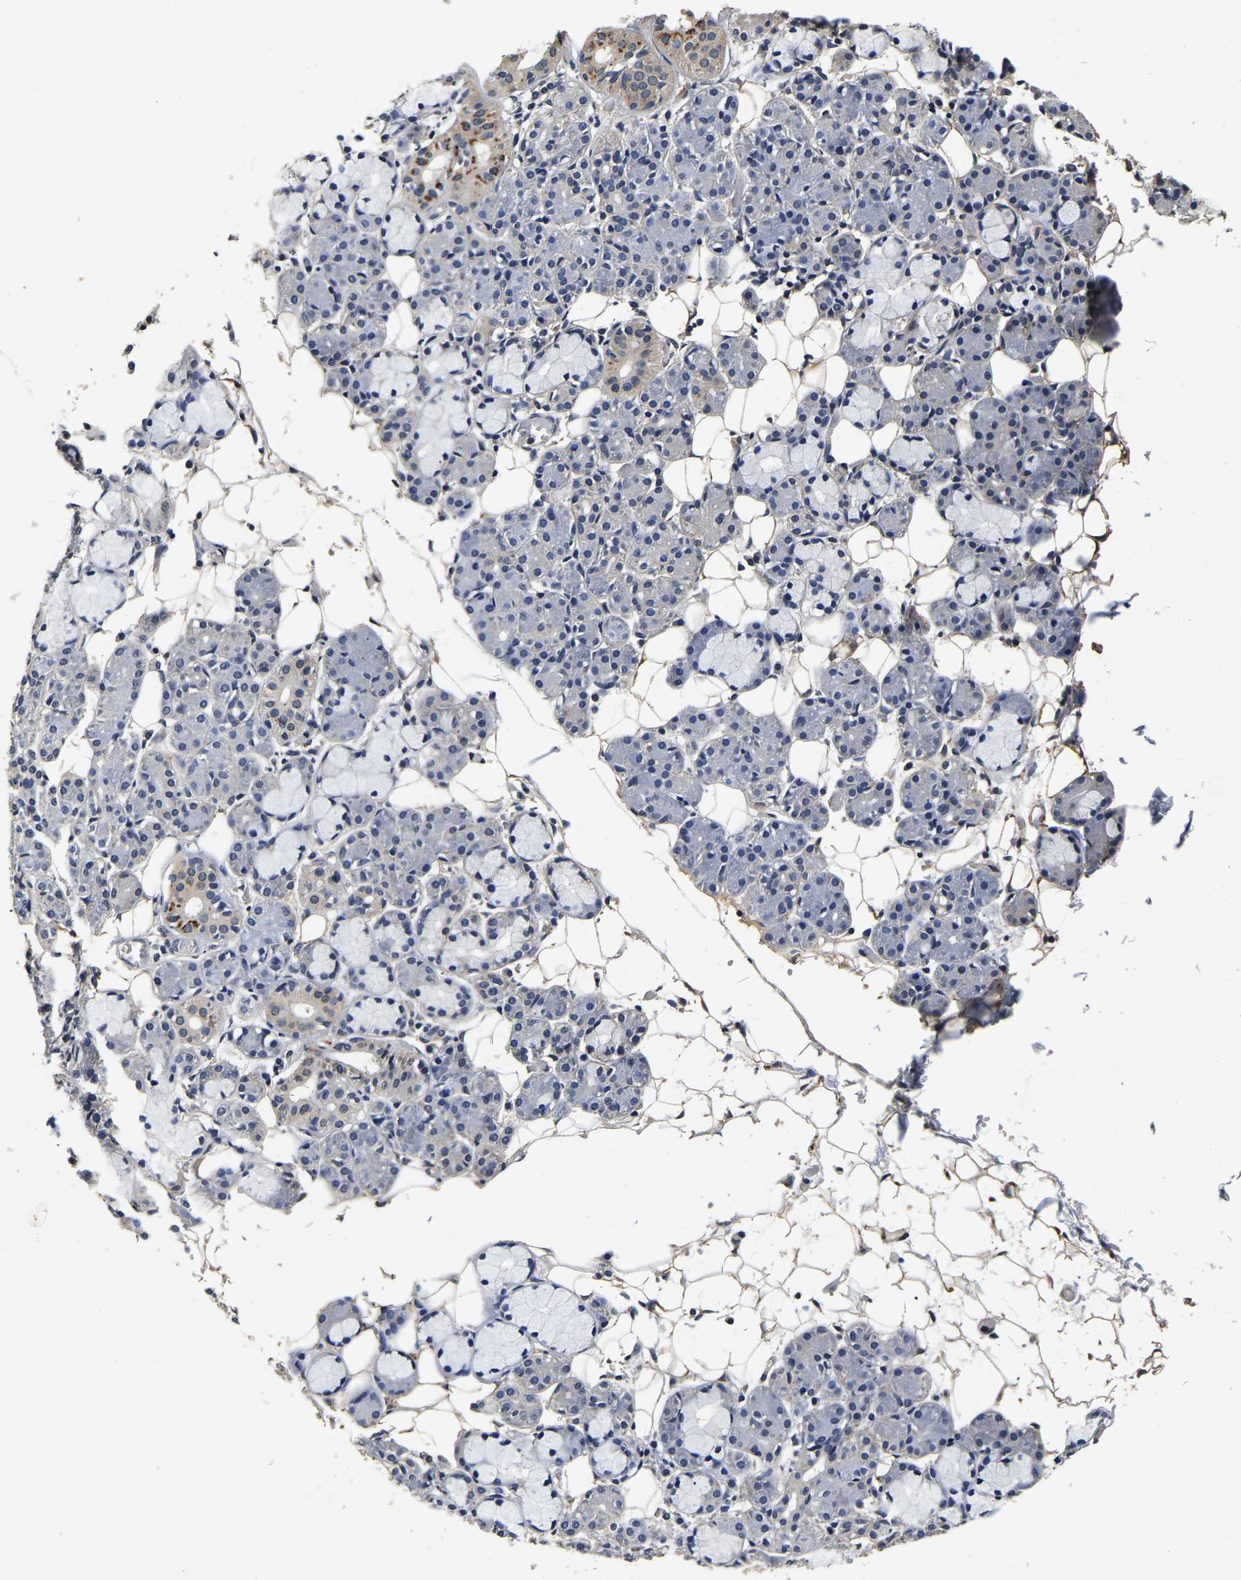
{"staining": {"intensity": "moderate", "quantity": "<25%", "location": "cytoplasmic/membranous"}, "tissue": "salivary gland", "cell_type": "Glandular cells", "image_type": "normal", "snomed": [{"axis": "morphology", "description": "Normal tissue, NOS"}, {"axis": "topography", "description": "Salivary gland"}], "caption": "Immunohistochemistry of normal human salivary gland demonstrates low levels of moderate cytoplasmic/membranous expression in approximately <25% of glandular cells. (brown staining indicates protein expression, while blue staining denotes nuclei).", "gene": "RUVBL1", "patient": {"sex": "male", "age": 63}}